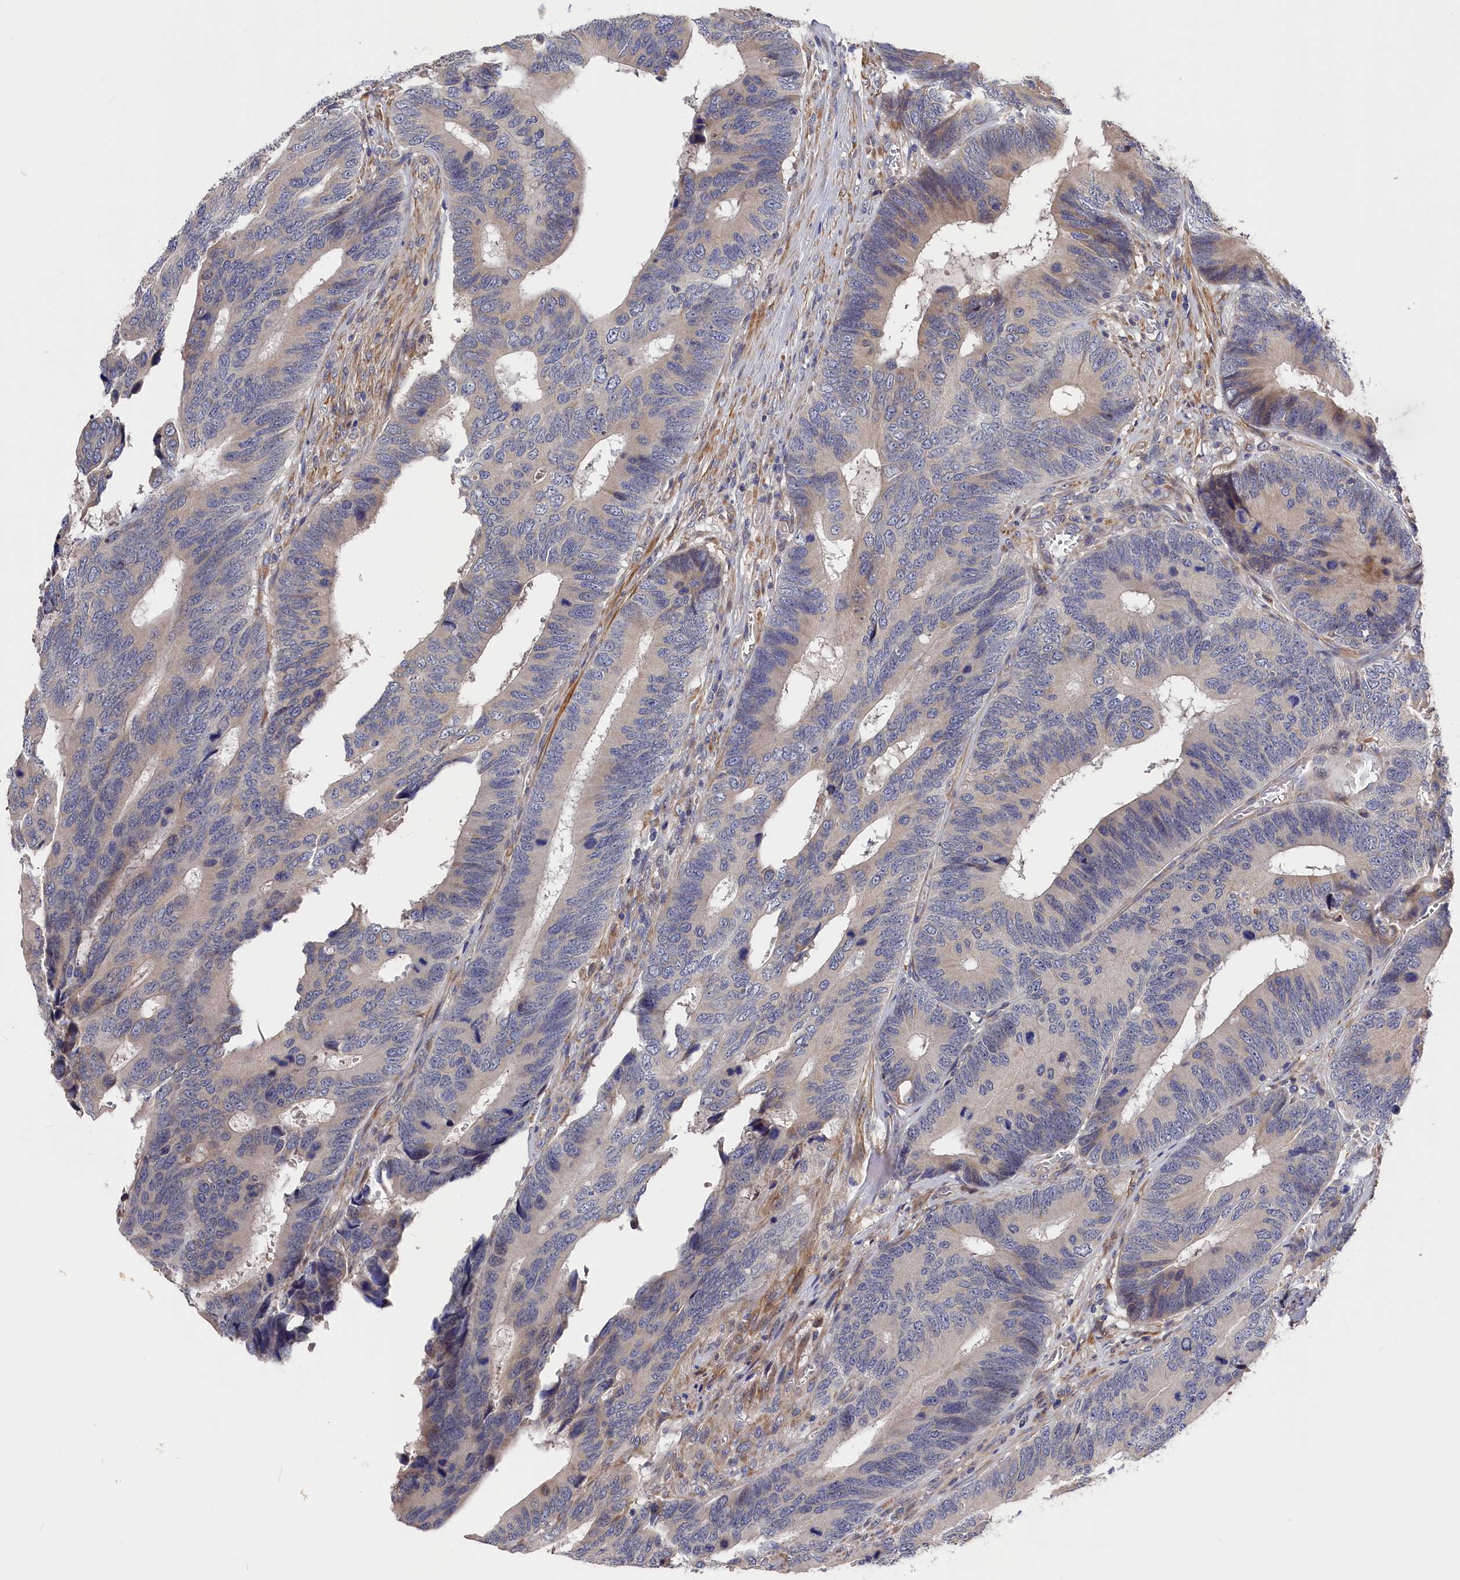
{"staining": {"intensity": "weak", "quantity": "<25%", "location": "cytoplasmic/membranous"}, "tissue": "colorectal cancer", "cell_type": "Tumor cells", "image_type": "cancer", "snomed": [{"axis": "morphology", "description": "Adenocarcinoma, NOS"}, {"axis": "topography", "description": "Colon"}], "caption": "Tumor cells show no significant protein staining in adenocarcinoma (colorectal).", "gene": "CYB5D2", "patient": {"sex": "male", "age": 87}}